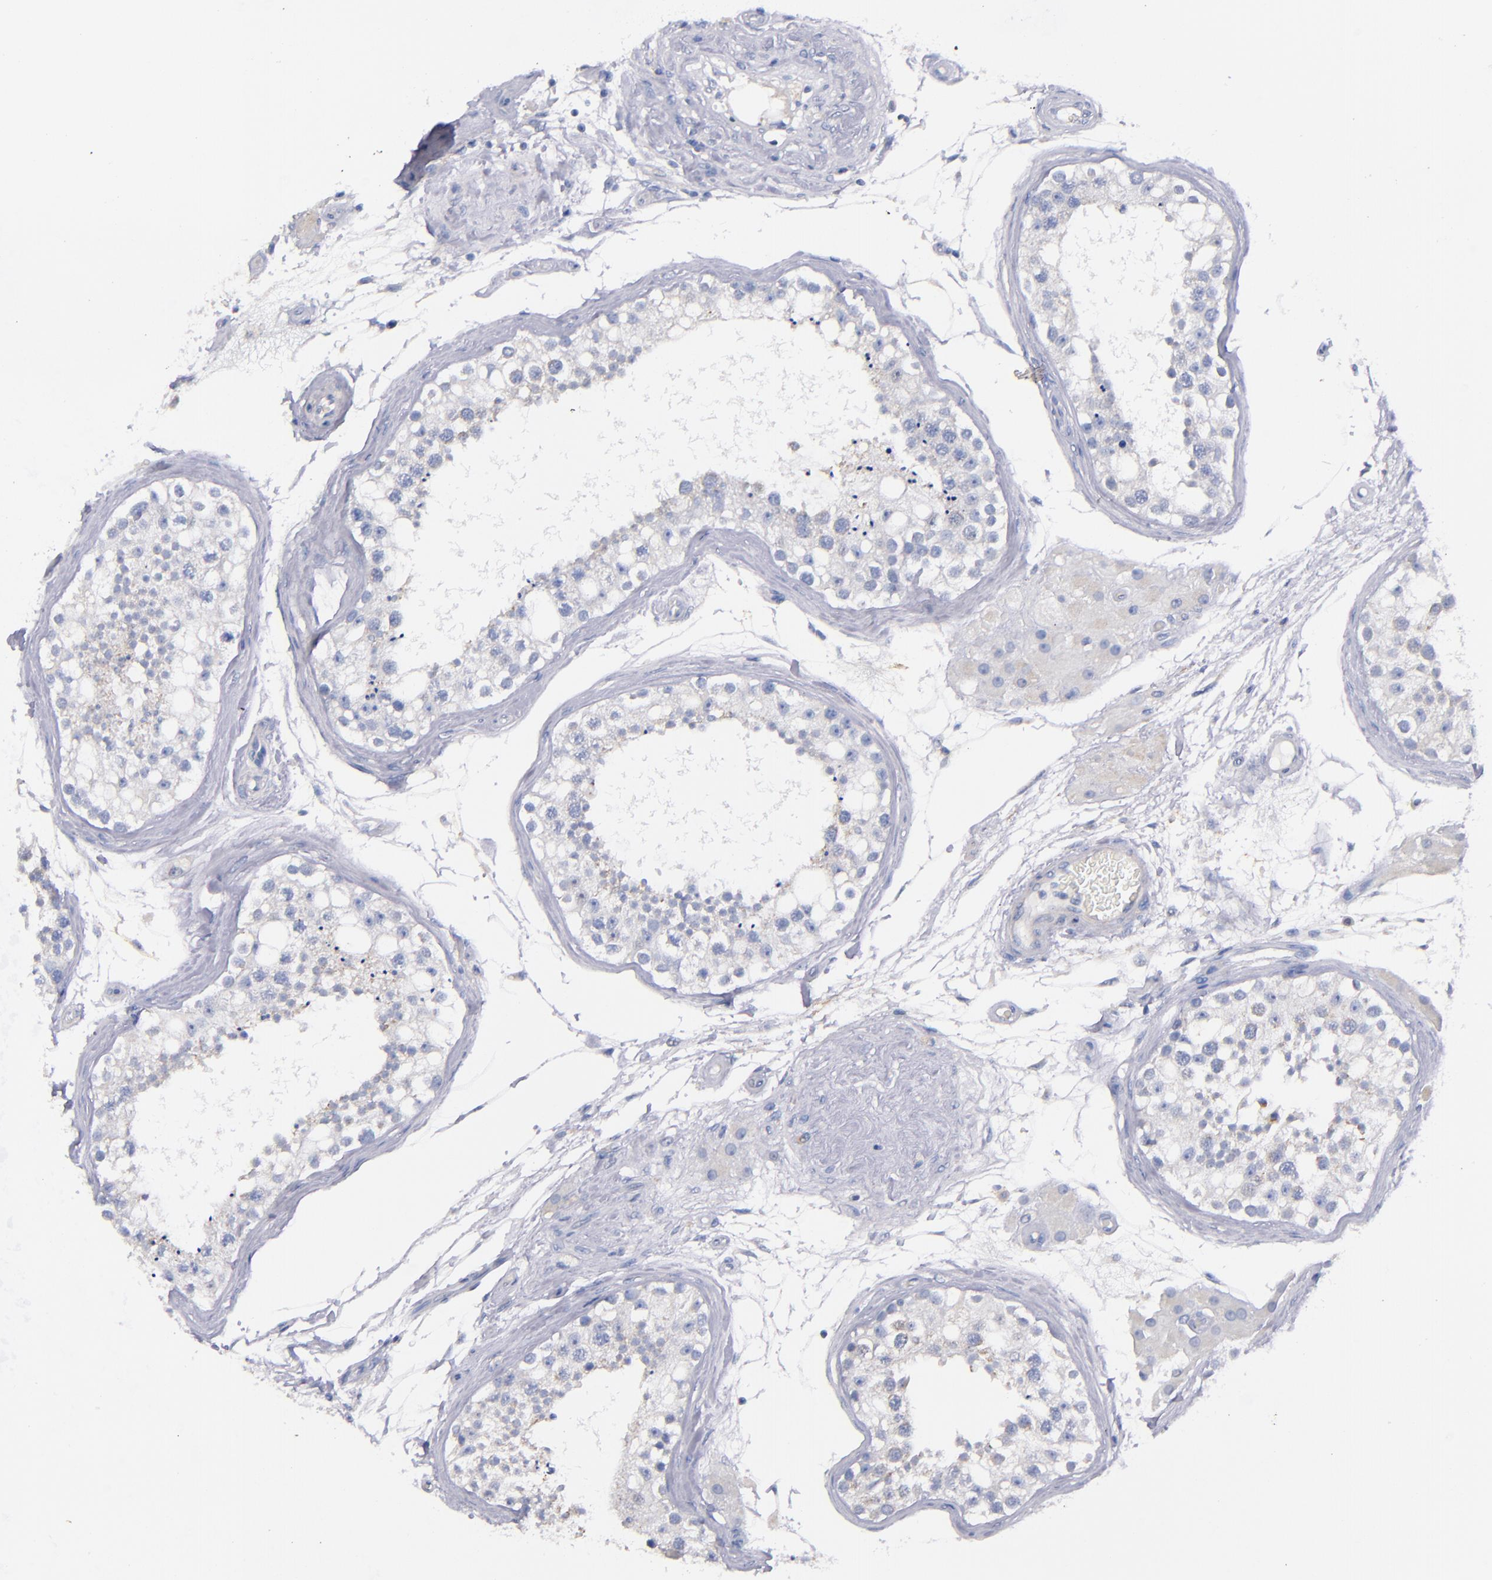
{"staining": {"intensity": "negative", "quantity": "none", "location": "none"}, "tissue": "testis", "cell_type": "Cells in seminiferous ducts", "image_type": "normal", "snomed": [{"axis": "morphology", "description": "Normal tissue, NOS"}, {"axis": "topography", "description": "Testis"}], "caption": "High magnification brightfield microscopy of normal testis stained with DAB (3,3'-diaminobenzidine) (brown) and counterstained with hematoxylin (blue): cells in seminiferous ducts show no significant expression. (DAB (3,3'-diaminobenzidine) immunohistochemistry (IHC) visualized using brightfield microscopy, high magnification).", "gene": "CNTNAP2", "patient": {"sex": "male", "age": 68}}